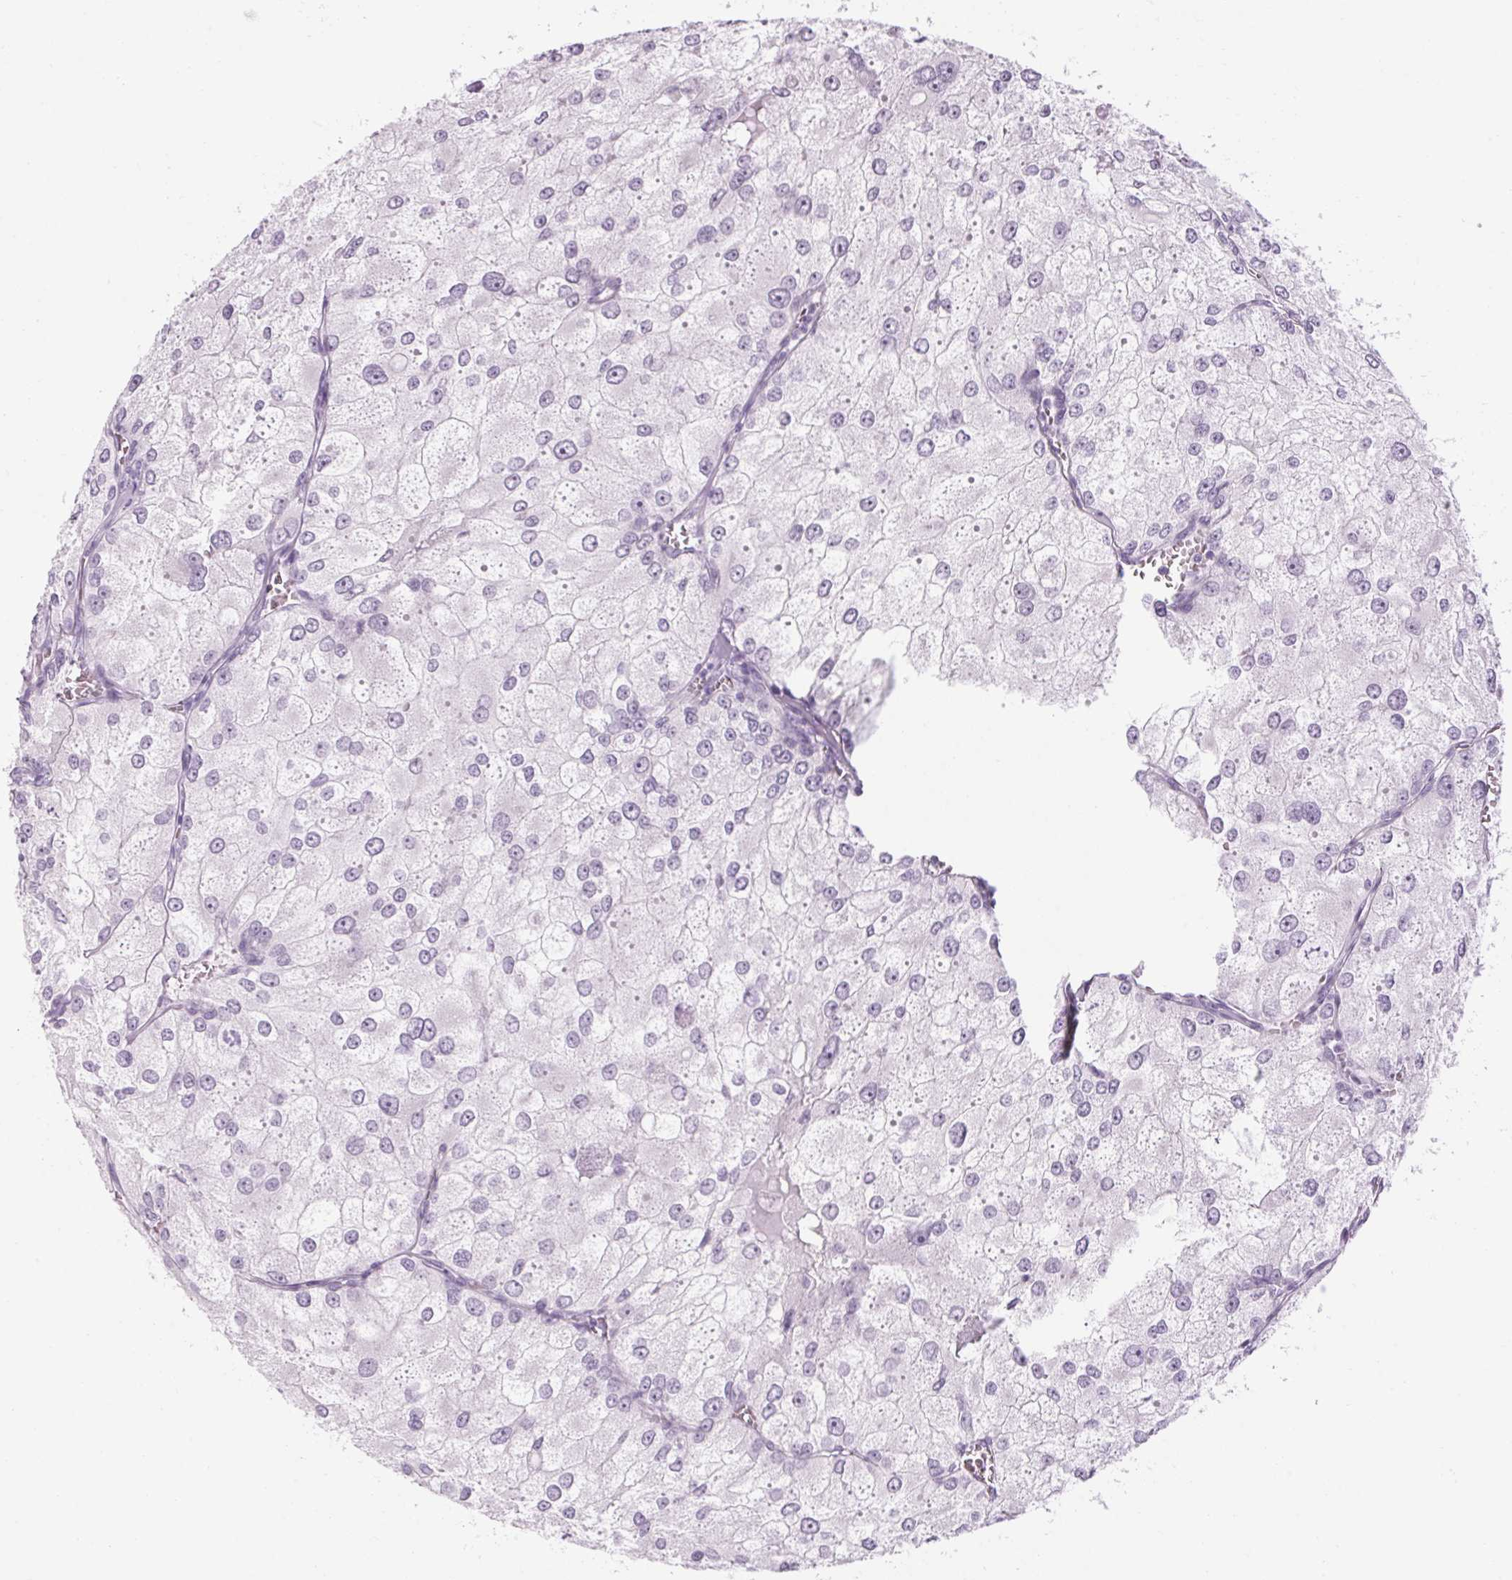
{"staining": {"intensity": "negative", "quantity": "none", "location": "none"}, "tissue": "renal cancer", "cell_type": "Tumor cells", "image_type": "cancer", "snomed": [{"axis": "morphology", "description": "Adenocarcinoma, NOS"}, {"axis": "topography", "description": "Kidney"}], "caption": "Human renal adenocarcinoma stained for a protein using IHC reveals no staining in tumor cells.", "gene": "RPTN", "patient": {"sex": "female", "age": 70}}